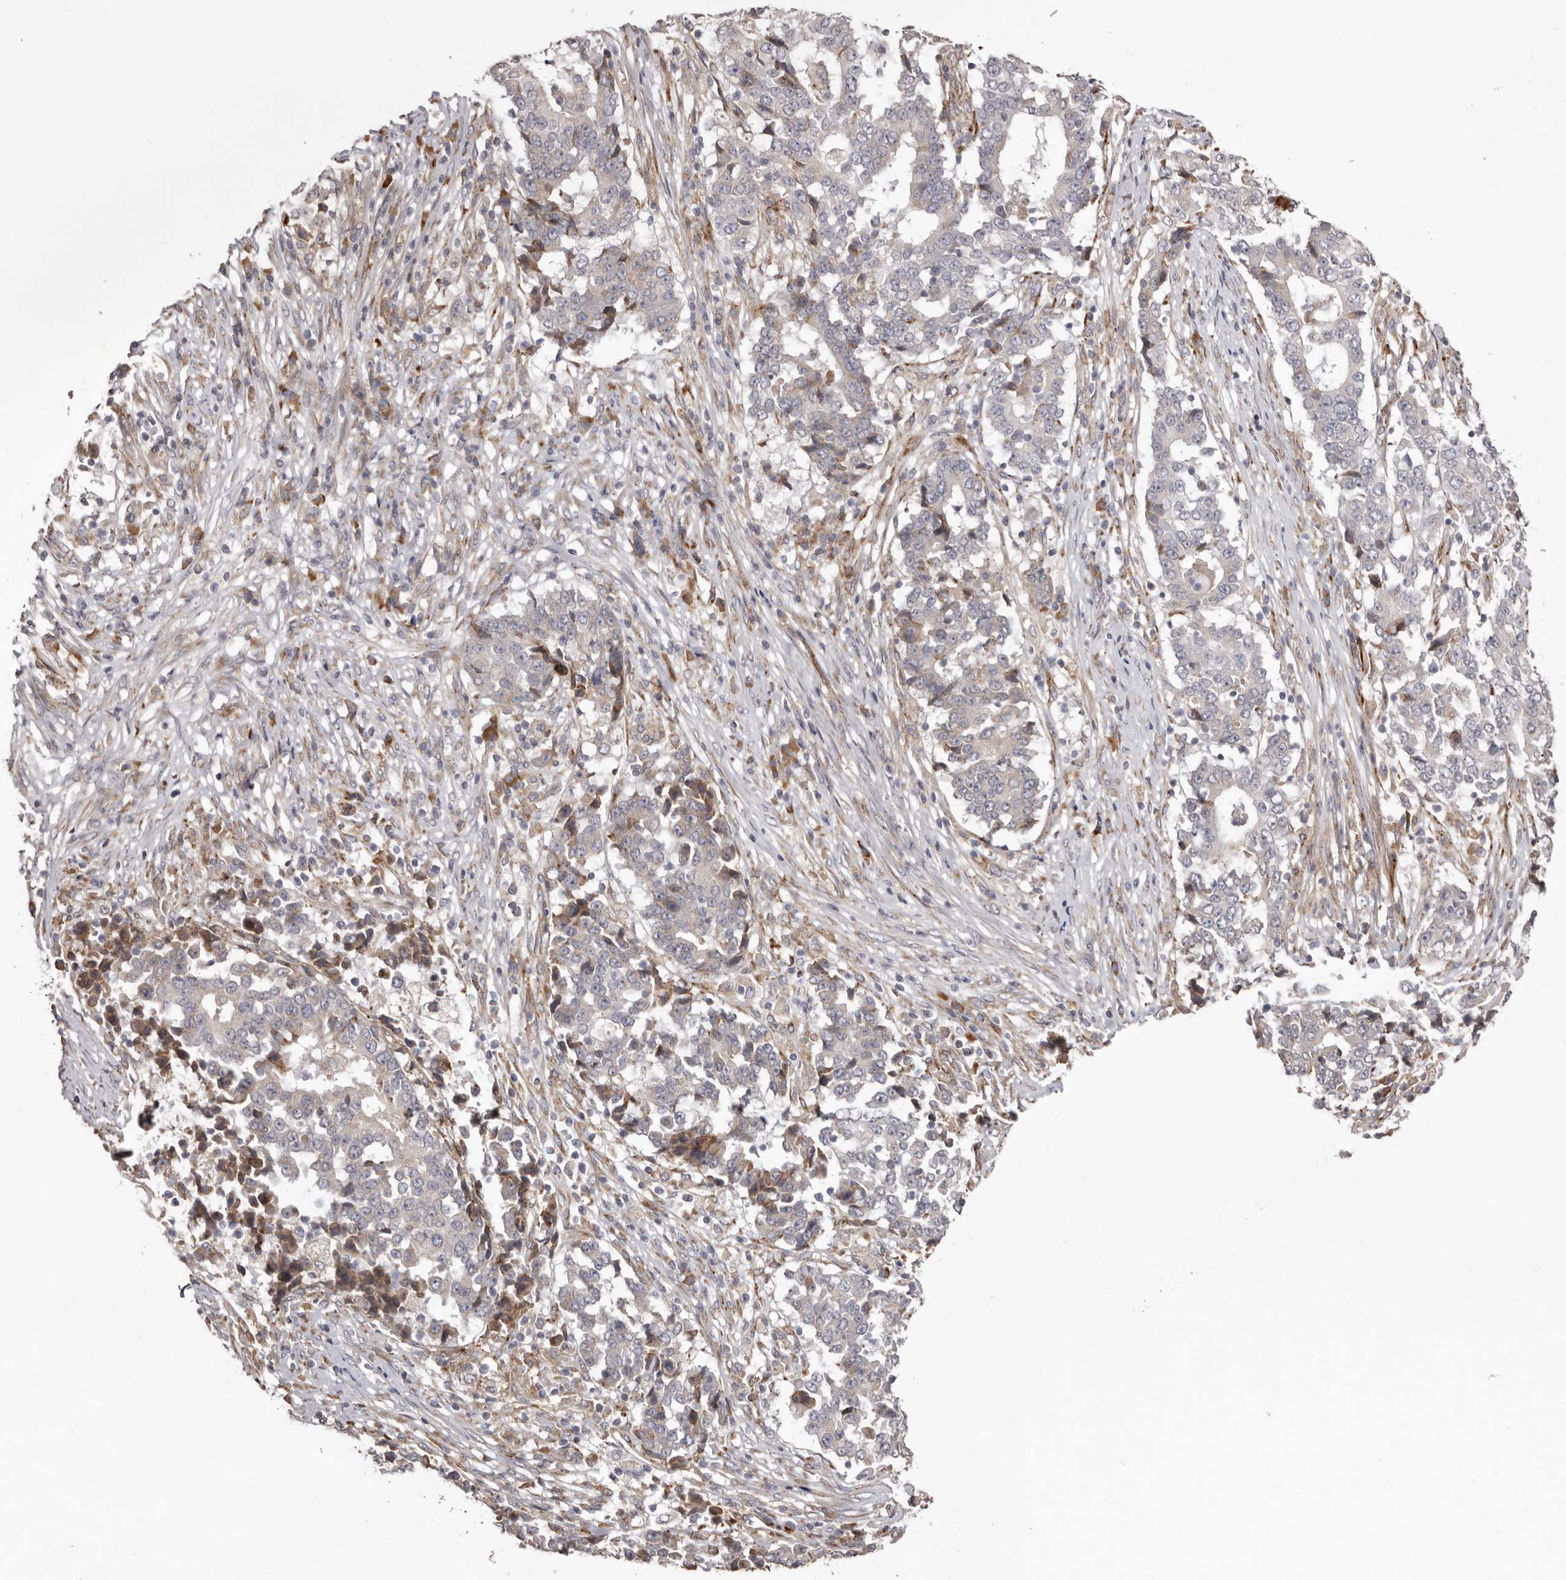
{"staining": {"intensity": "weak", "quantity": "<25%", "location": "cytoplasmic/membranous"}, "tissue": "stomach cancer", "cell_type": "Tumor cells", "image_type": "cancer", "snomed": [{"axis": "morphology", "description": "Adenocarcinoma, NOS"}, {"axis": "topography", "description": "Stomach"}], "caption": "Tumor cells are negative for protein expression in human adenocarcinoma (stomach).", "gene": "NUP43", "patient": {"sex": "male", "age": 59}}